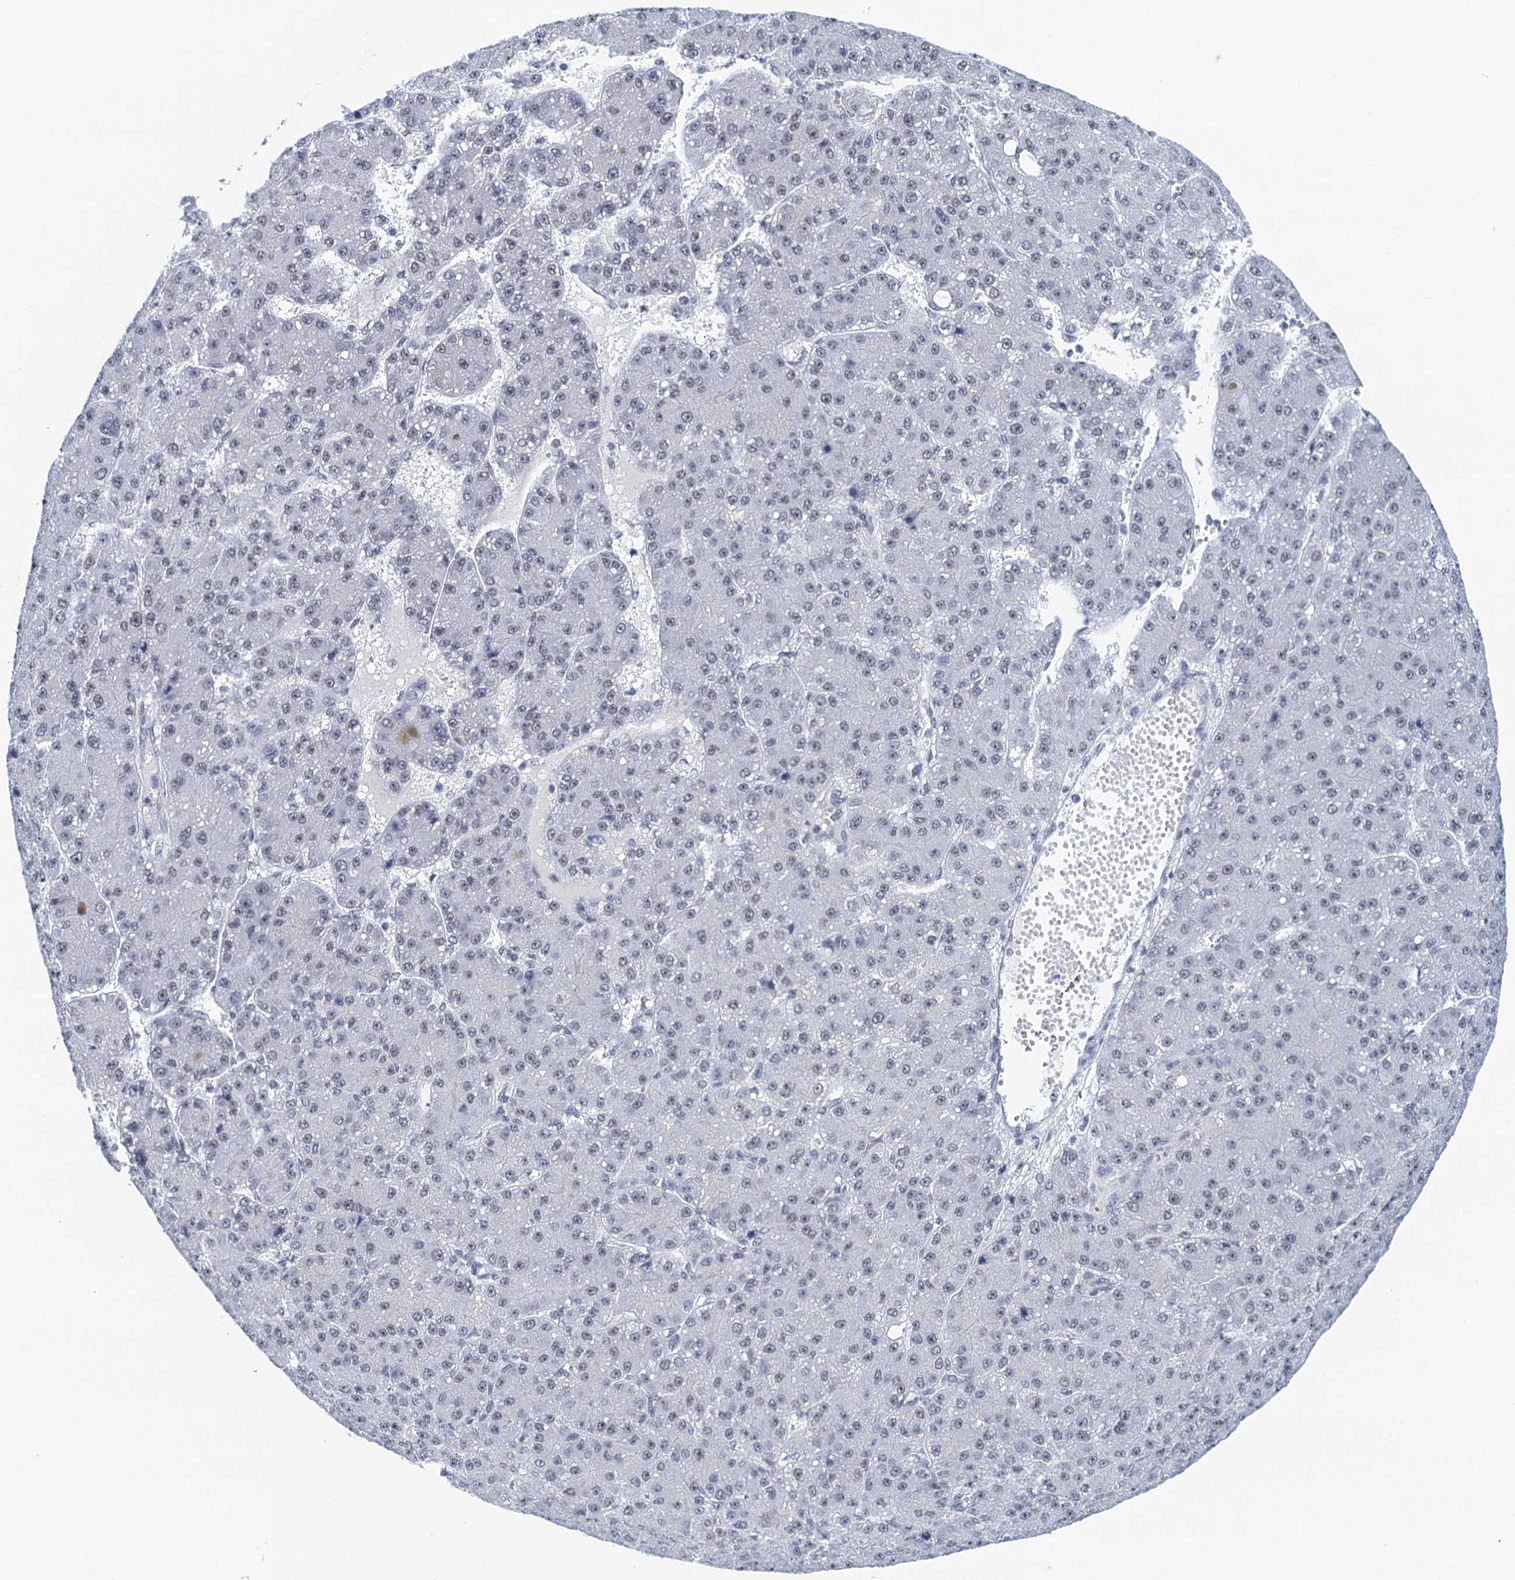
{"staining": {"intensity": "negative", "quantity": "none", "location": "none"}, "tissue": "liver cancer", "cell_type": "Tumor cells", "image_type": "cancer", "snomed": [{"axis": "morphology", "description": "Carcinoma, Hepatocellular, NOS"}, {"axis": "topography", "description": "Liver"}], "caption": "Liver cancer (hepatocellular carcinoma) was stained to show a protein in brown. There is no significant positivity in tumor cells.", "gene": "EPS8L1", "patient": {"sex": "male", "age": 67}}